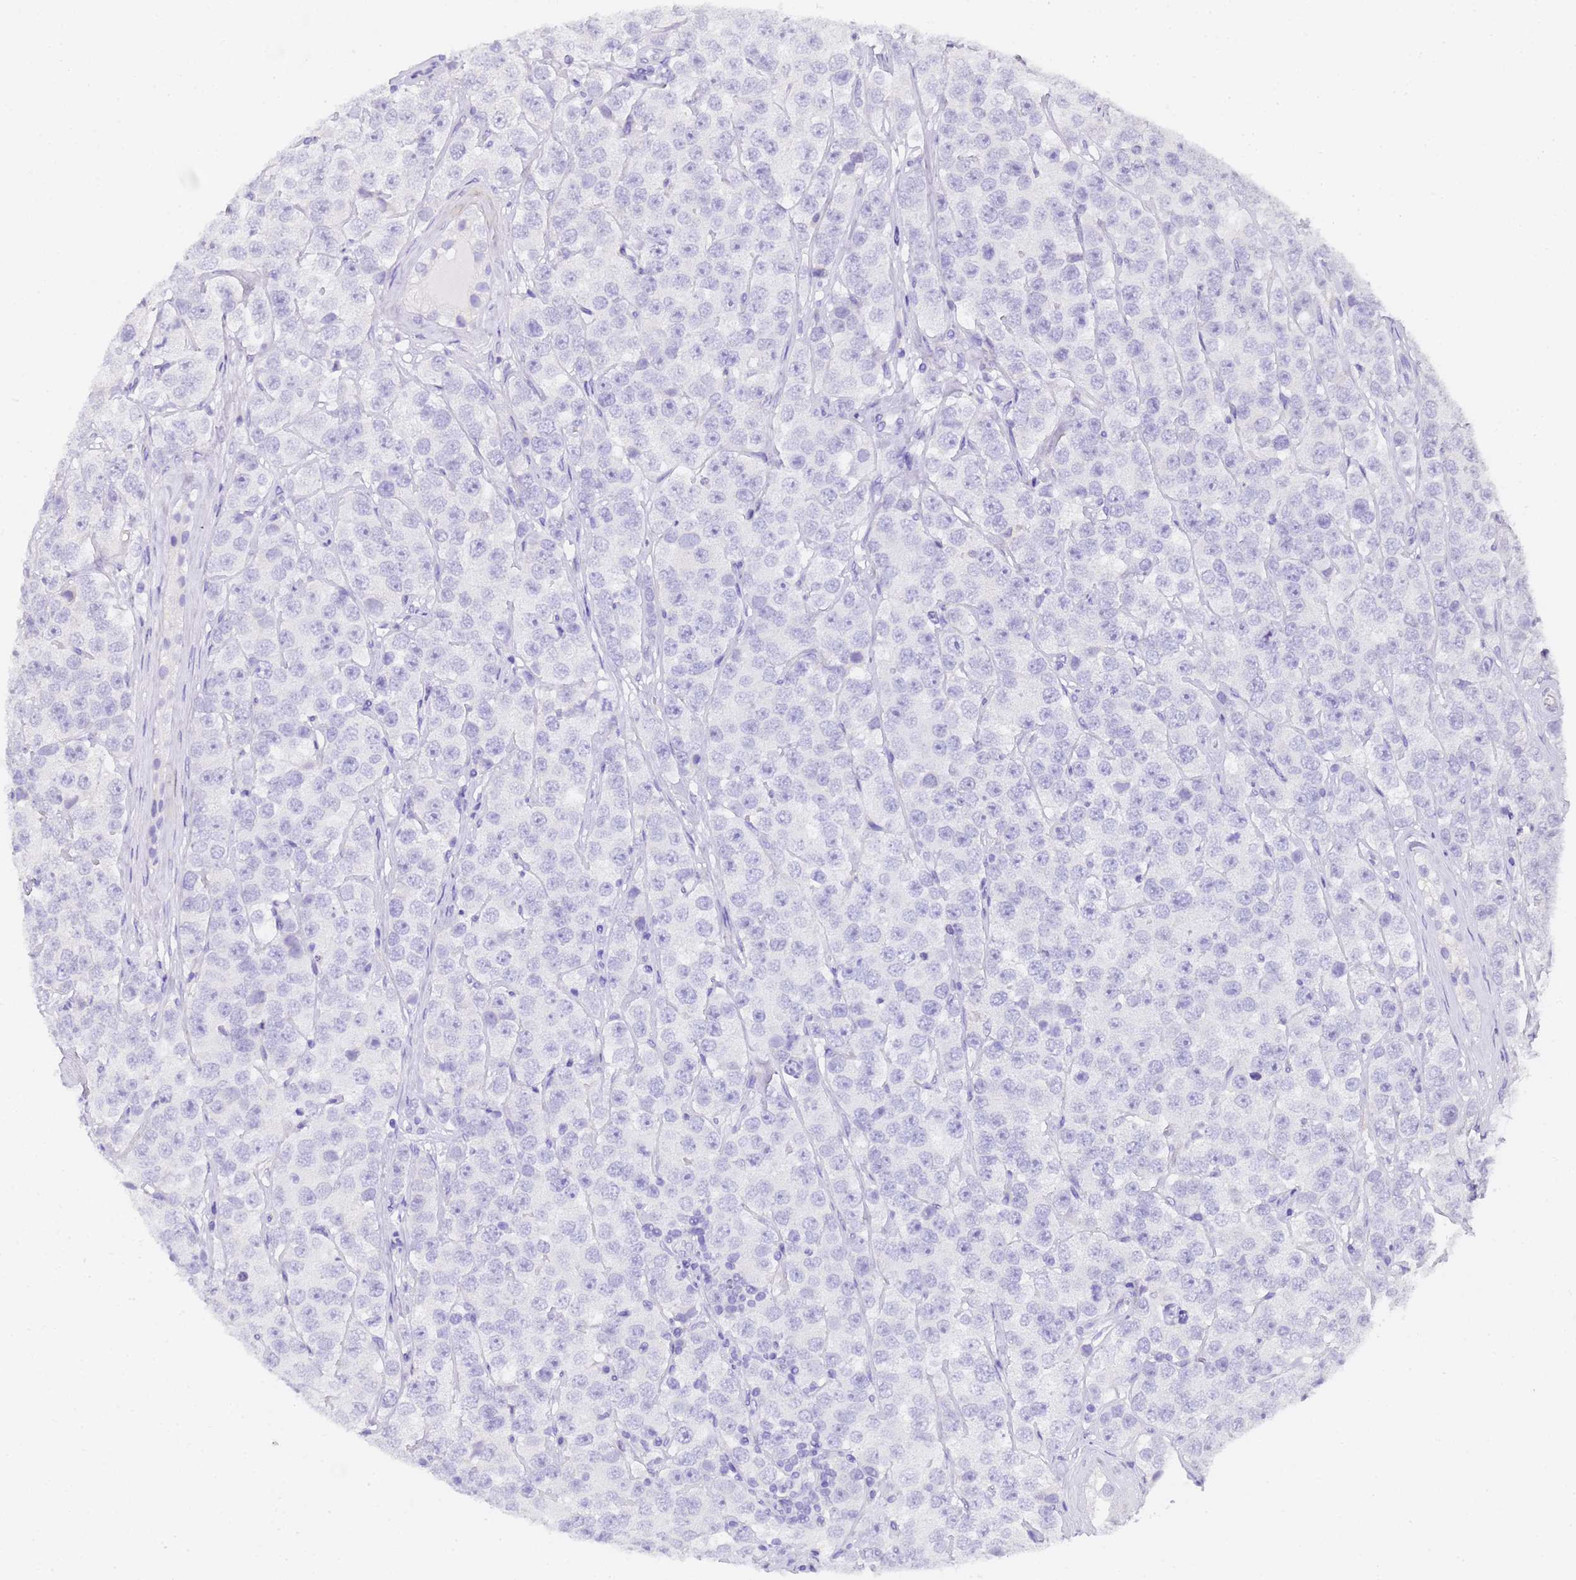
{"staining": {"intensity": "negative", "quantity": "none", "location": "none"}, "tissue": "testis cancer", "cell_type": "Tumor cells", "image_type": "cancer", "snomed": [{"axis": "morphology", "description": "Seminoma, NOS"}, {"axis": "topography", "description": "Testis"}], "caption": "The micrograph shows no staining of tumor cells in testis cancer (seminoma).", "gene": "GABRA1", "patient": {"sex": "male", "age": 28}}